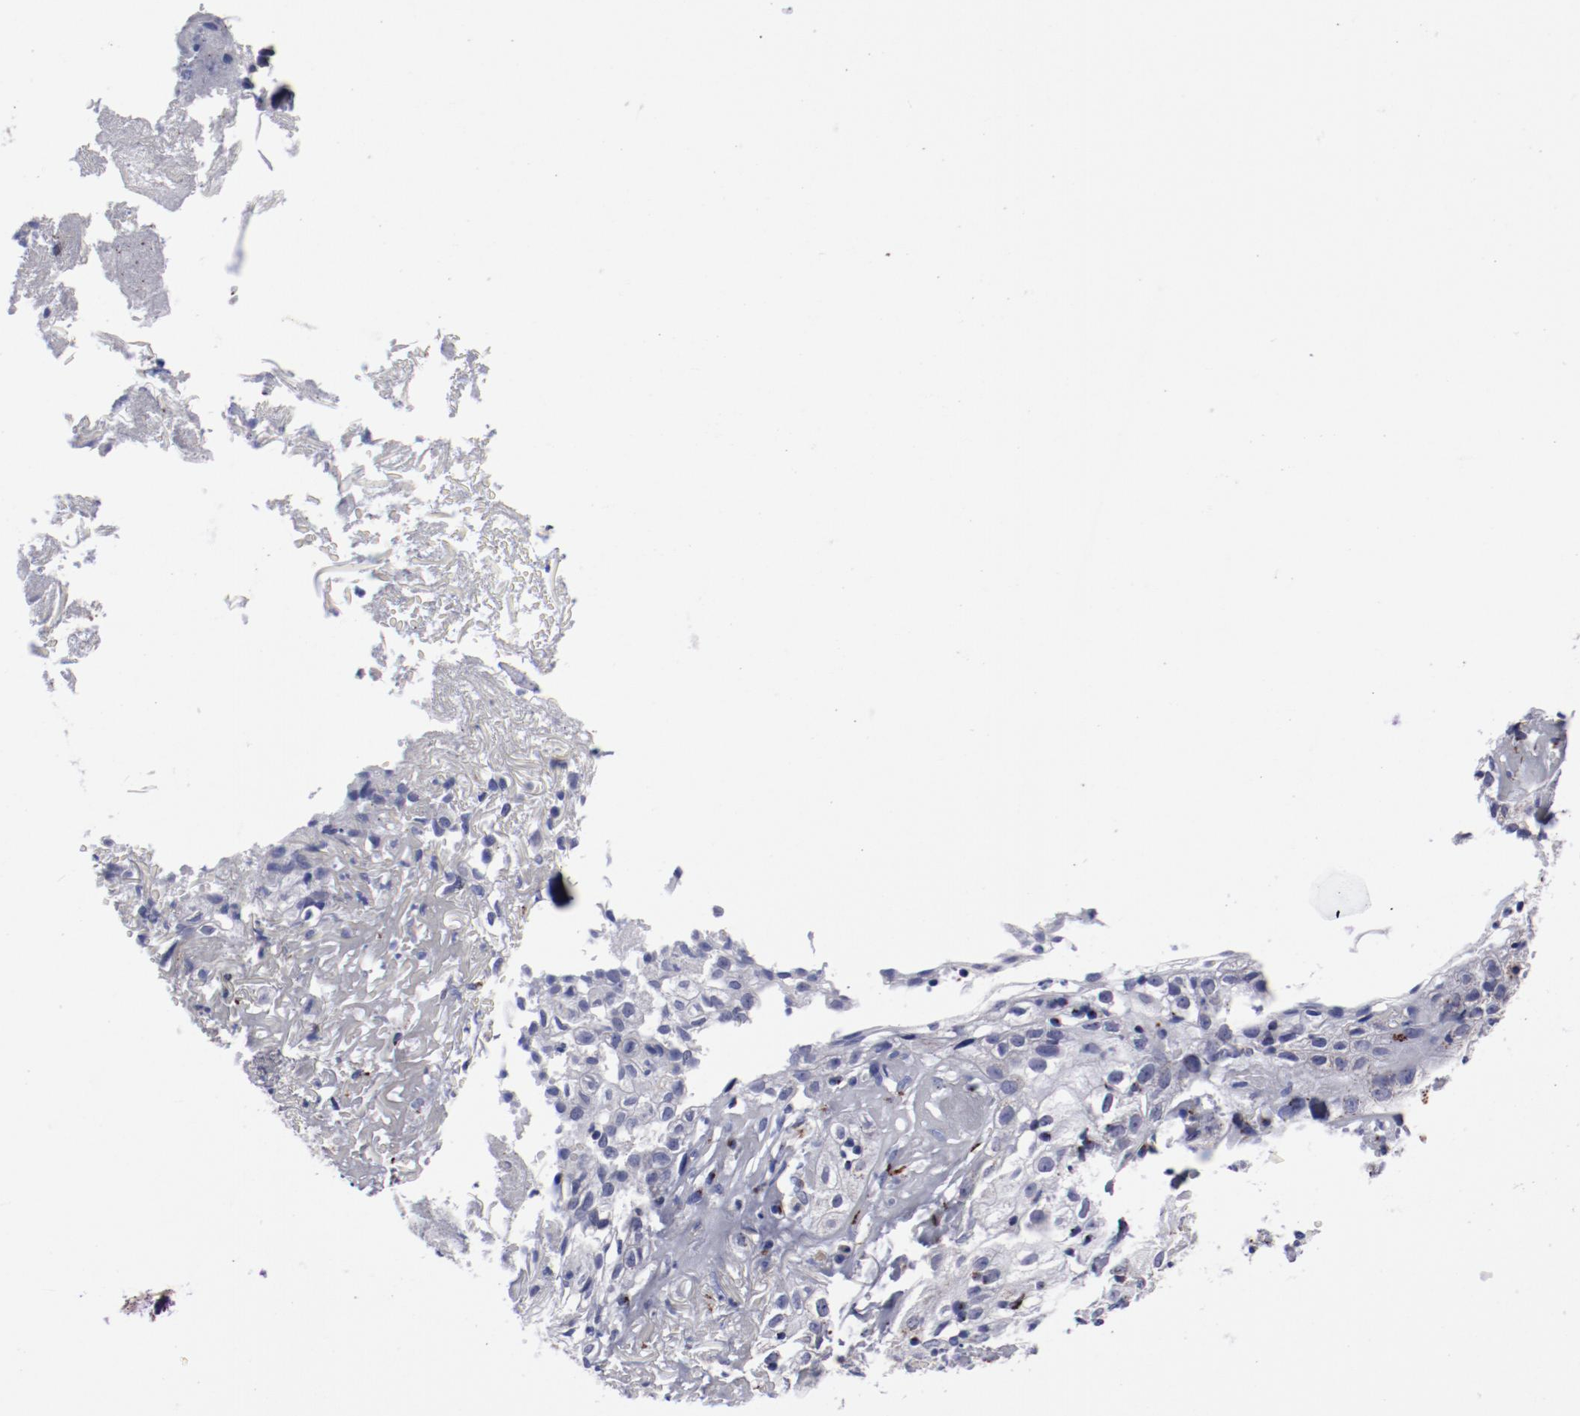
{"staining": {"intensity": "strong", "quantity": "<25%", "location": "cytoplasmic/membranous"}, "tissue": "skin cancer", "cell_type": "Tumor cells", "image_type": "cancer", "snomed": [{"axis": "morphology", "description": "Squamous cell carcinoma, NOS"}, {"axis": "topography", "description": "Skin"}], "caption": "This is an image of IHC staining of squamous cell carcinoma (skin), which shows strong staining in the cytoplasmic/membranous of tumor cells.", "gene": "GOLIM4", "patient": {"sex": "male", "age": 65}}